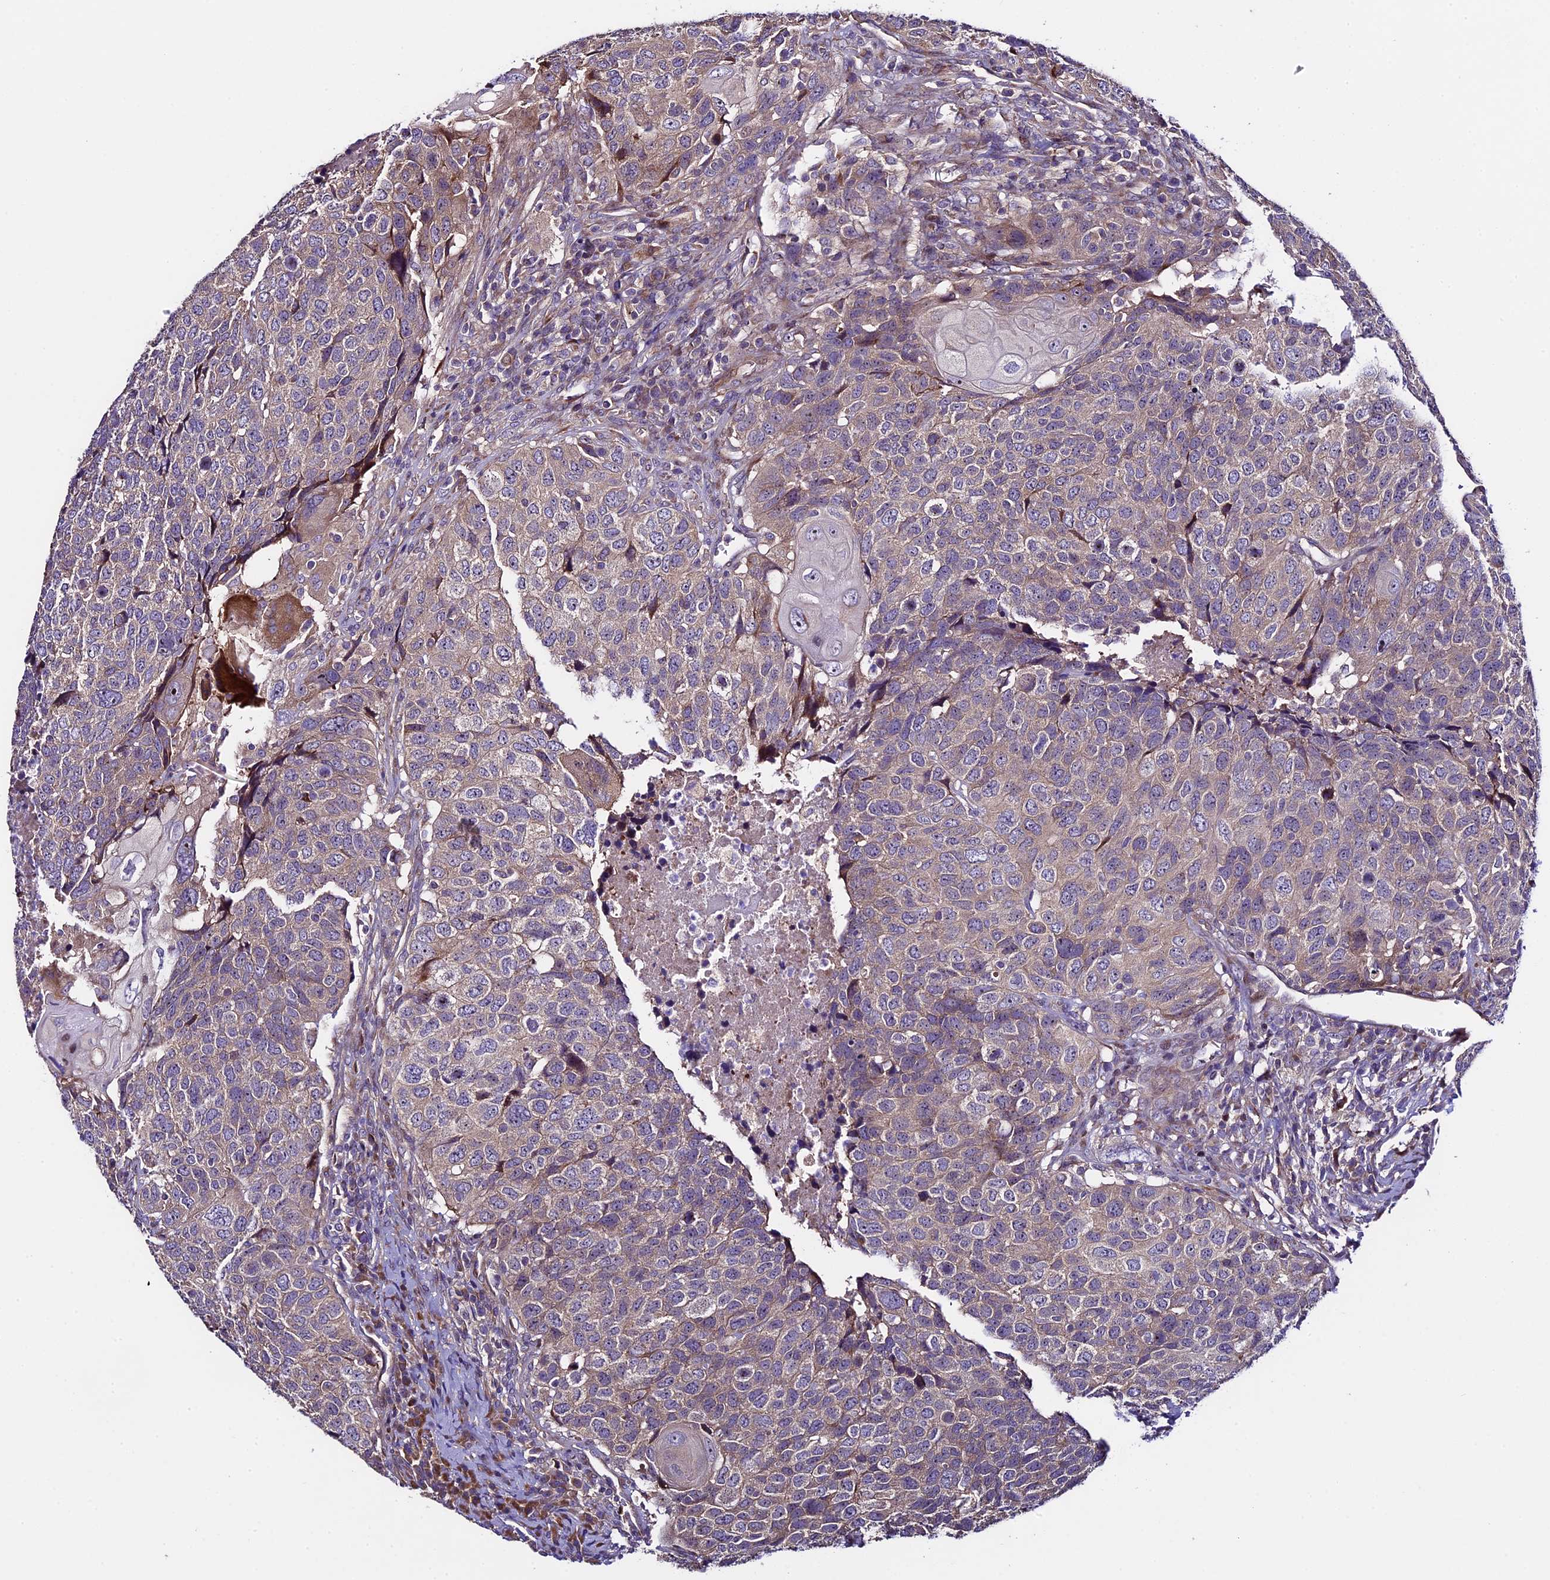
{"staining": {"intensity": "weak", "quantity": "25%-75%", "location": "cytoplasmic/membranous"}, "tissue": "head and neck cancer", "cell_type": "Tumor cells", "image_type": "cancer", "snomed": [{"axis": "morphology", "description": "Squamous cell carcinoma, NOS"}, {"axis": "topography", "description": "Head-Neck"}], "caption": "Protein analysis of squamous cell carcinoma (head and neck) tissue demonstrates weak cytoplasmic/membranous expression in about 25%-75% of tumor cells.", "gene": "SPIRE1", "patient": {"sex": "male", "age": 66}}